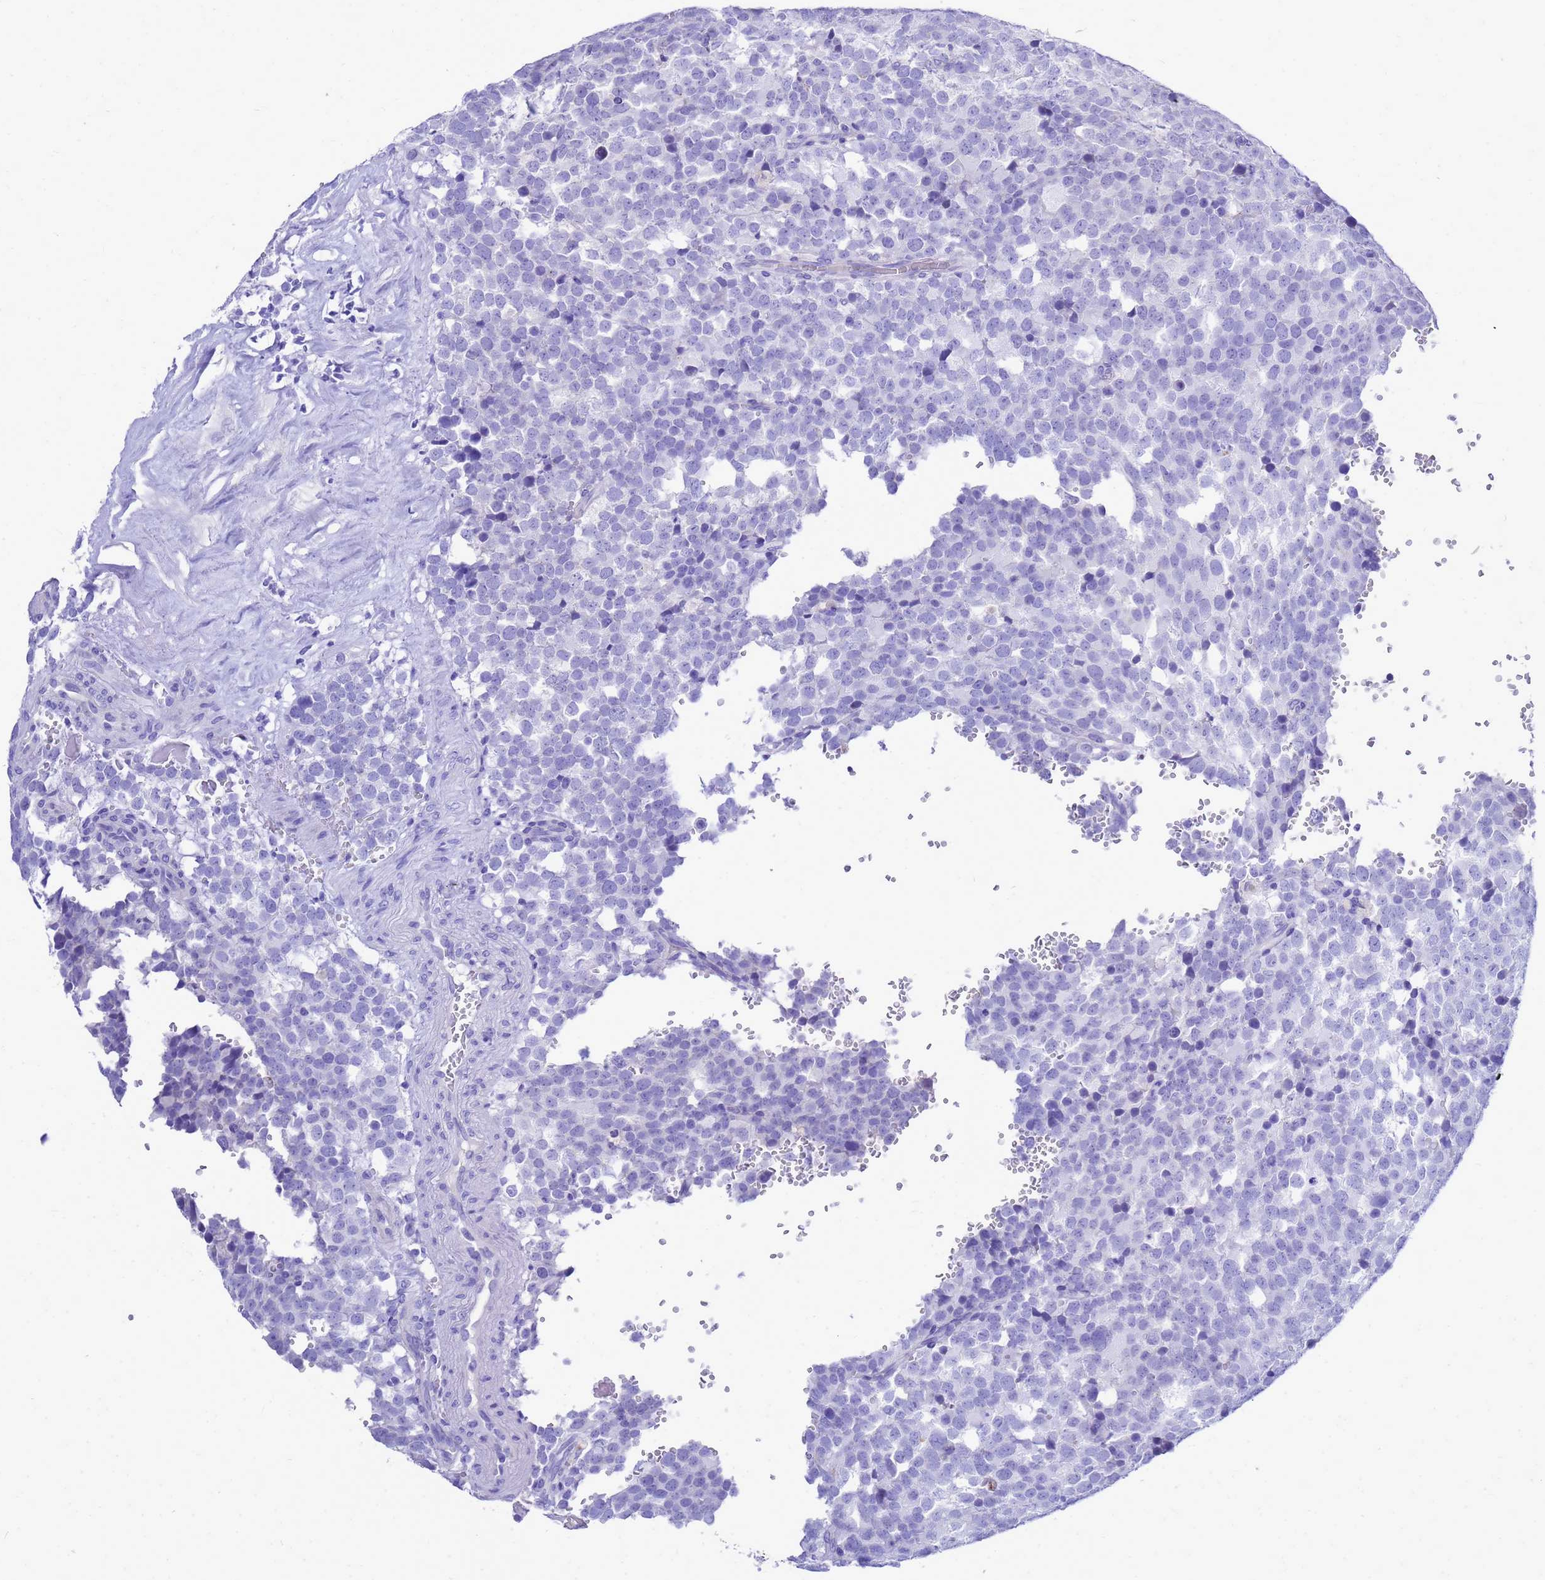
{"staining": {"intensity": "negative", "quantity": "none", "location": "none"}, "tissue": "testis cancer", "cell_type": "Tumor cells", "image_type": "cancer", "snomed": [{"axis": "morphology", "description": "Seminoma, NOS"}, {"axis": "topography", "description": "Testis"}], "caption": "There is no significant staining in tumor cells of testis cancer (seminoma). (Brightfield microscopy of DAB IHC at high magnification).", "gene": "OR52E2", "patient": {"sex": "male", "age": 71}}